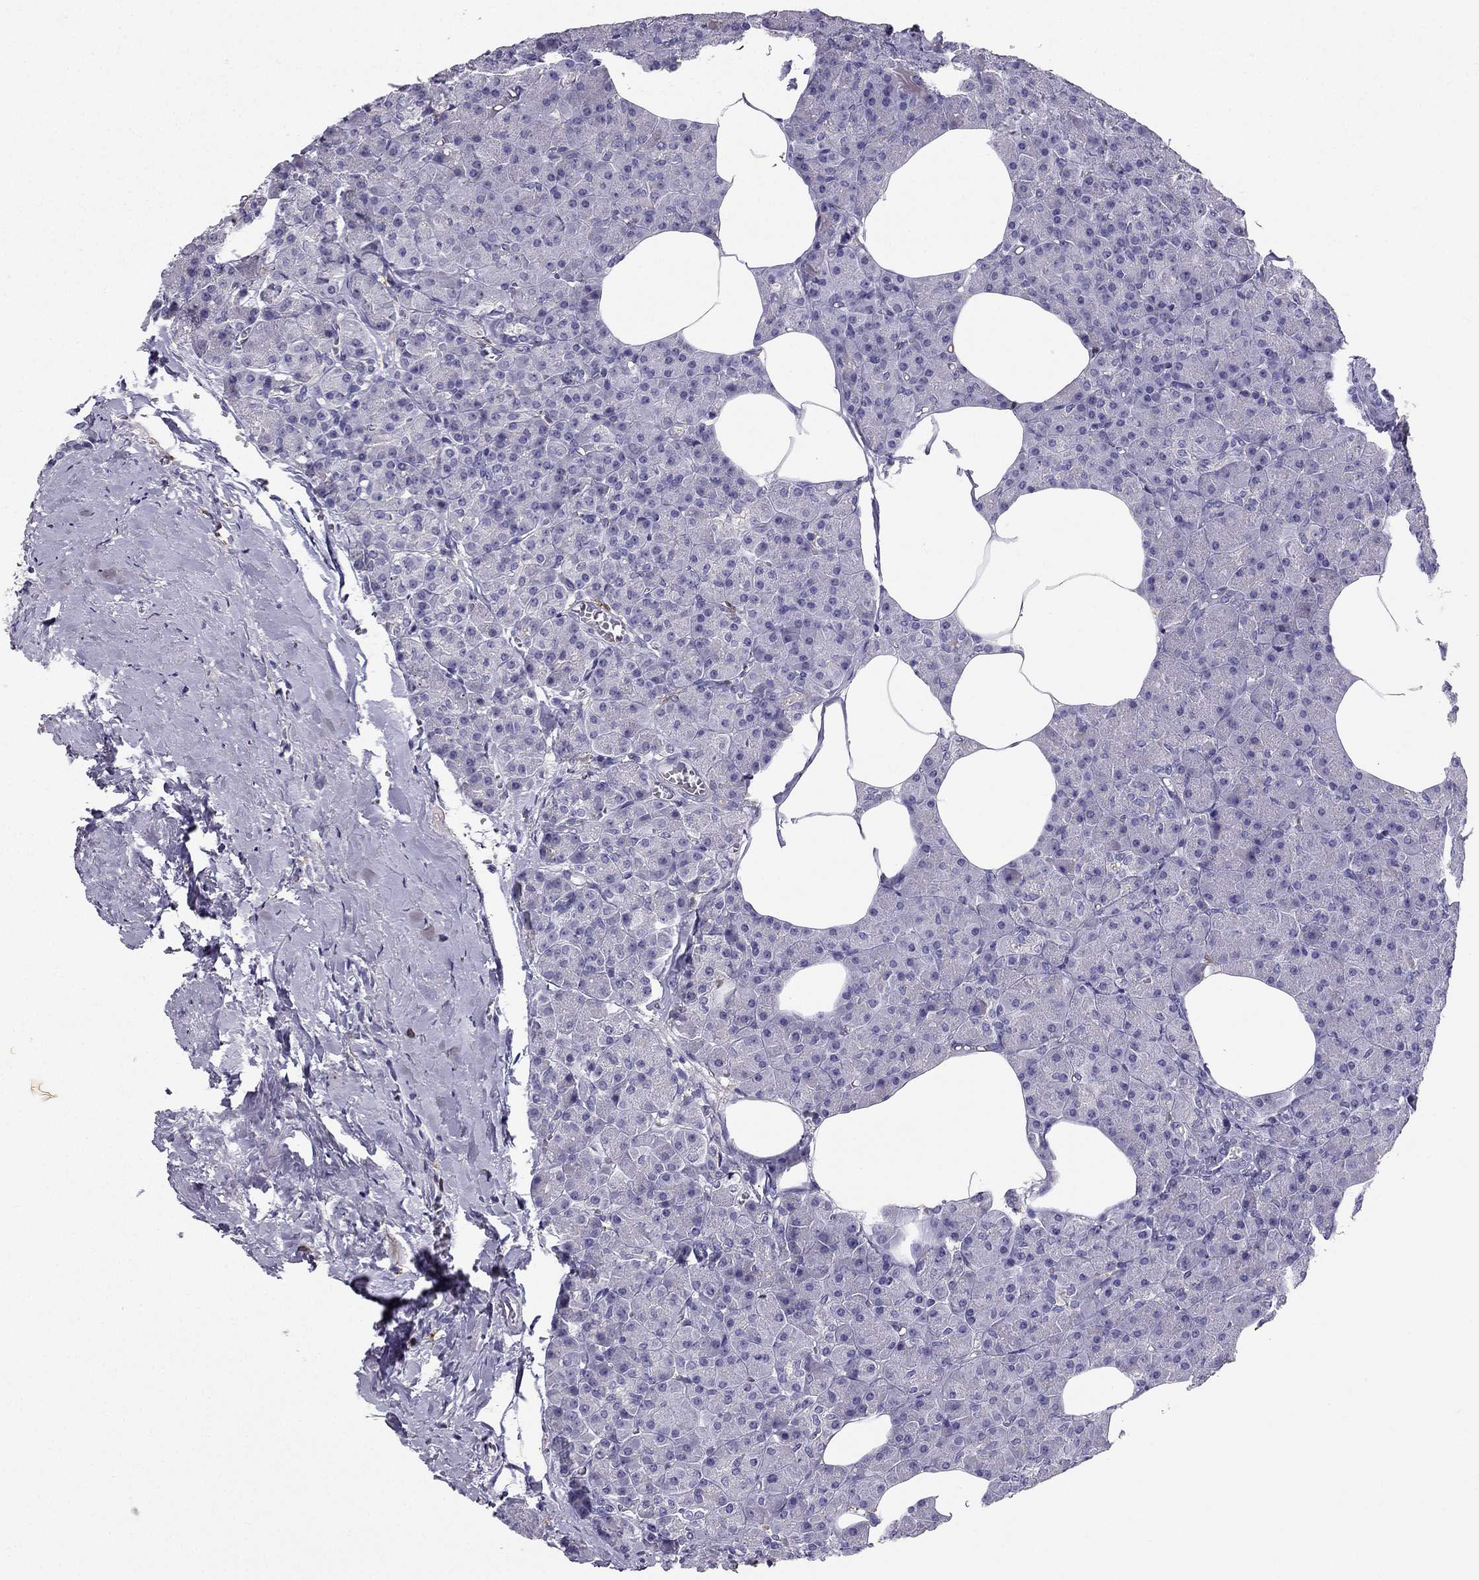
{"staining": {"intensity": "negative", "quantity": "none", "location": "none"}, "tissue": "pancreas", "cell_type": "Exocrine glandular cells", "image_type": "normal", "snomed": [{"axis": "morphology", "description": "Normal tissue, NOS"}, {"axis": "topography", "description": "Pancreas"}], "caption": "This image is of benign pancreas stained with IHC to label a protein in brown with the nuclei are counter-stained blue. There is no expression in exocrine glandular cells.", "gene": "LMTK3", "patient": {"sex": "female", "age": 45}}